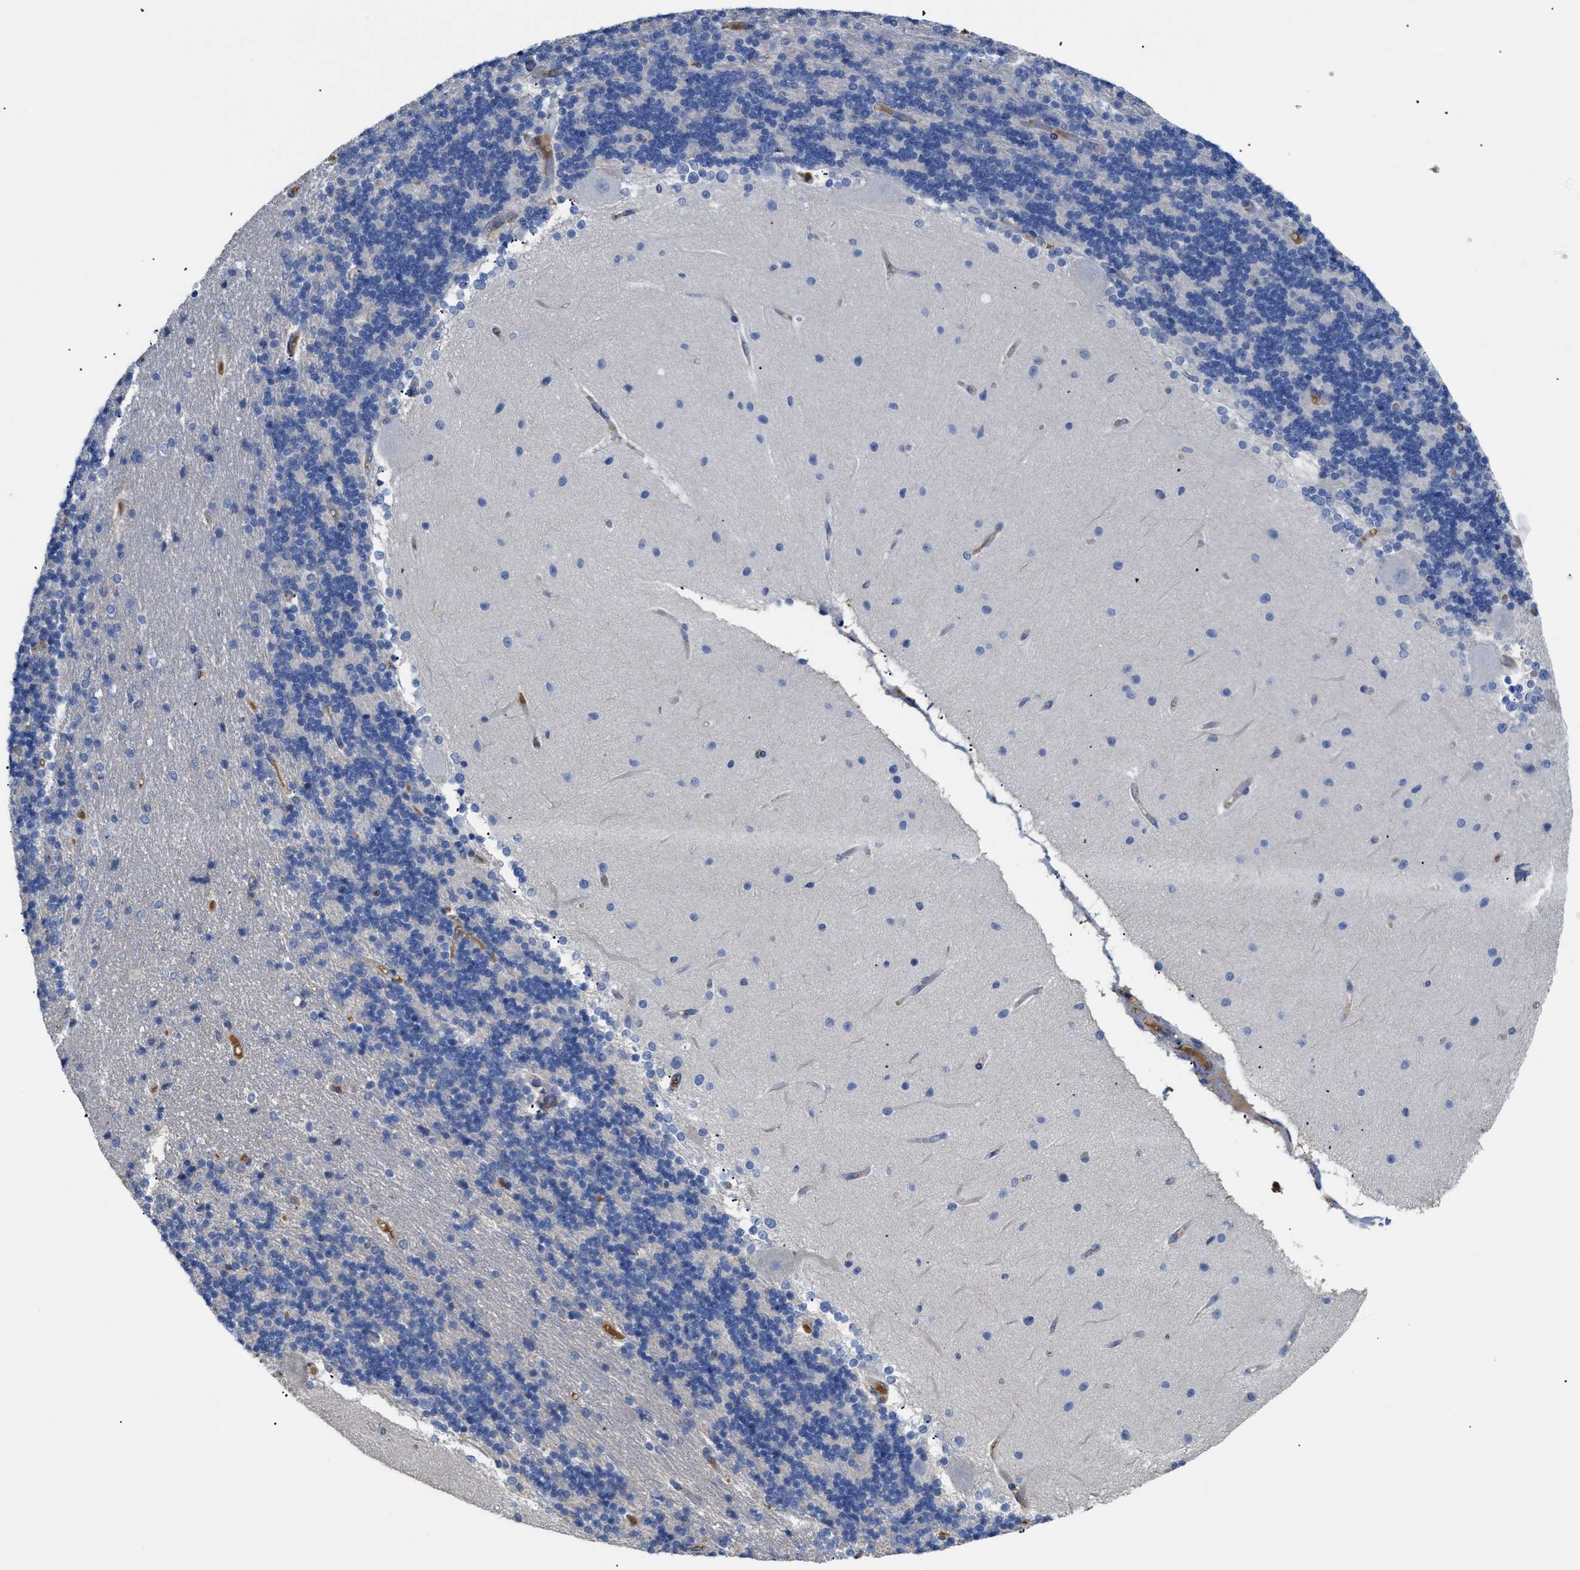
{"staining": {"intensity": "negative", "quantity": "none", "location": "none"}, "tissue": "cerebellum", "cell_type": "Cells in granular layer", "image_type": "normal", "snomed": [{"axis": "morphology", "description": "Normal tissue, NOS"}, {"axis": "topography", "description": "Cerebellum"}], "caption": "A high-resolution image shows IHC staining of unremarkable cerebellum, which exhibits no significant positivity in cells in granular layer.", "gene": "ANXA4", "patient": {"sex": "female", "age": 54}}